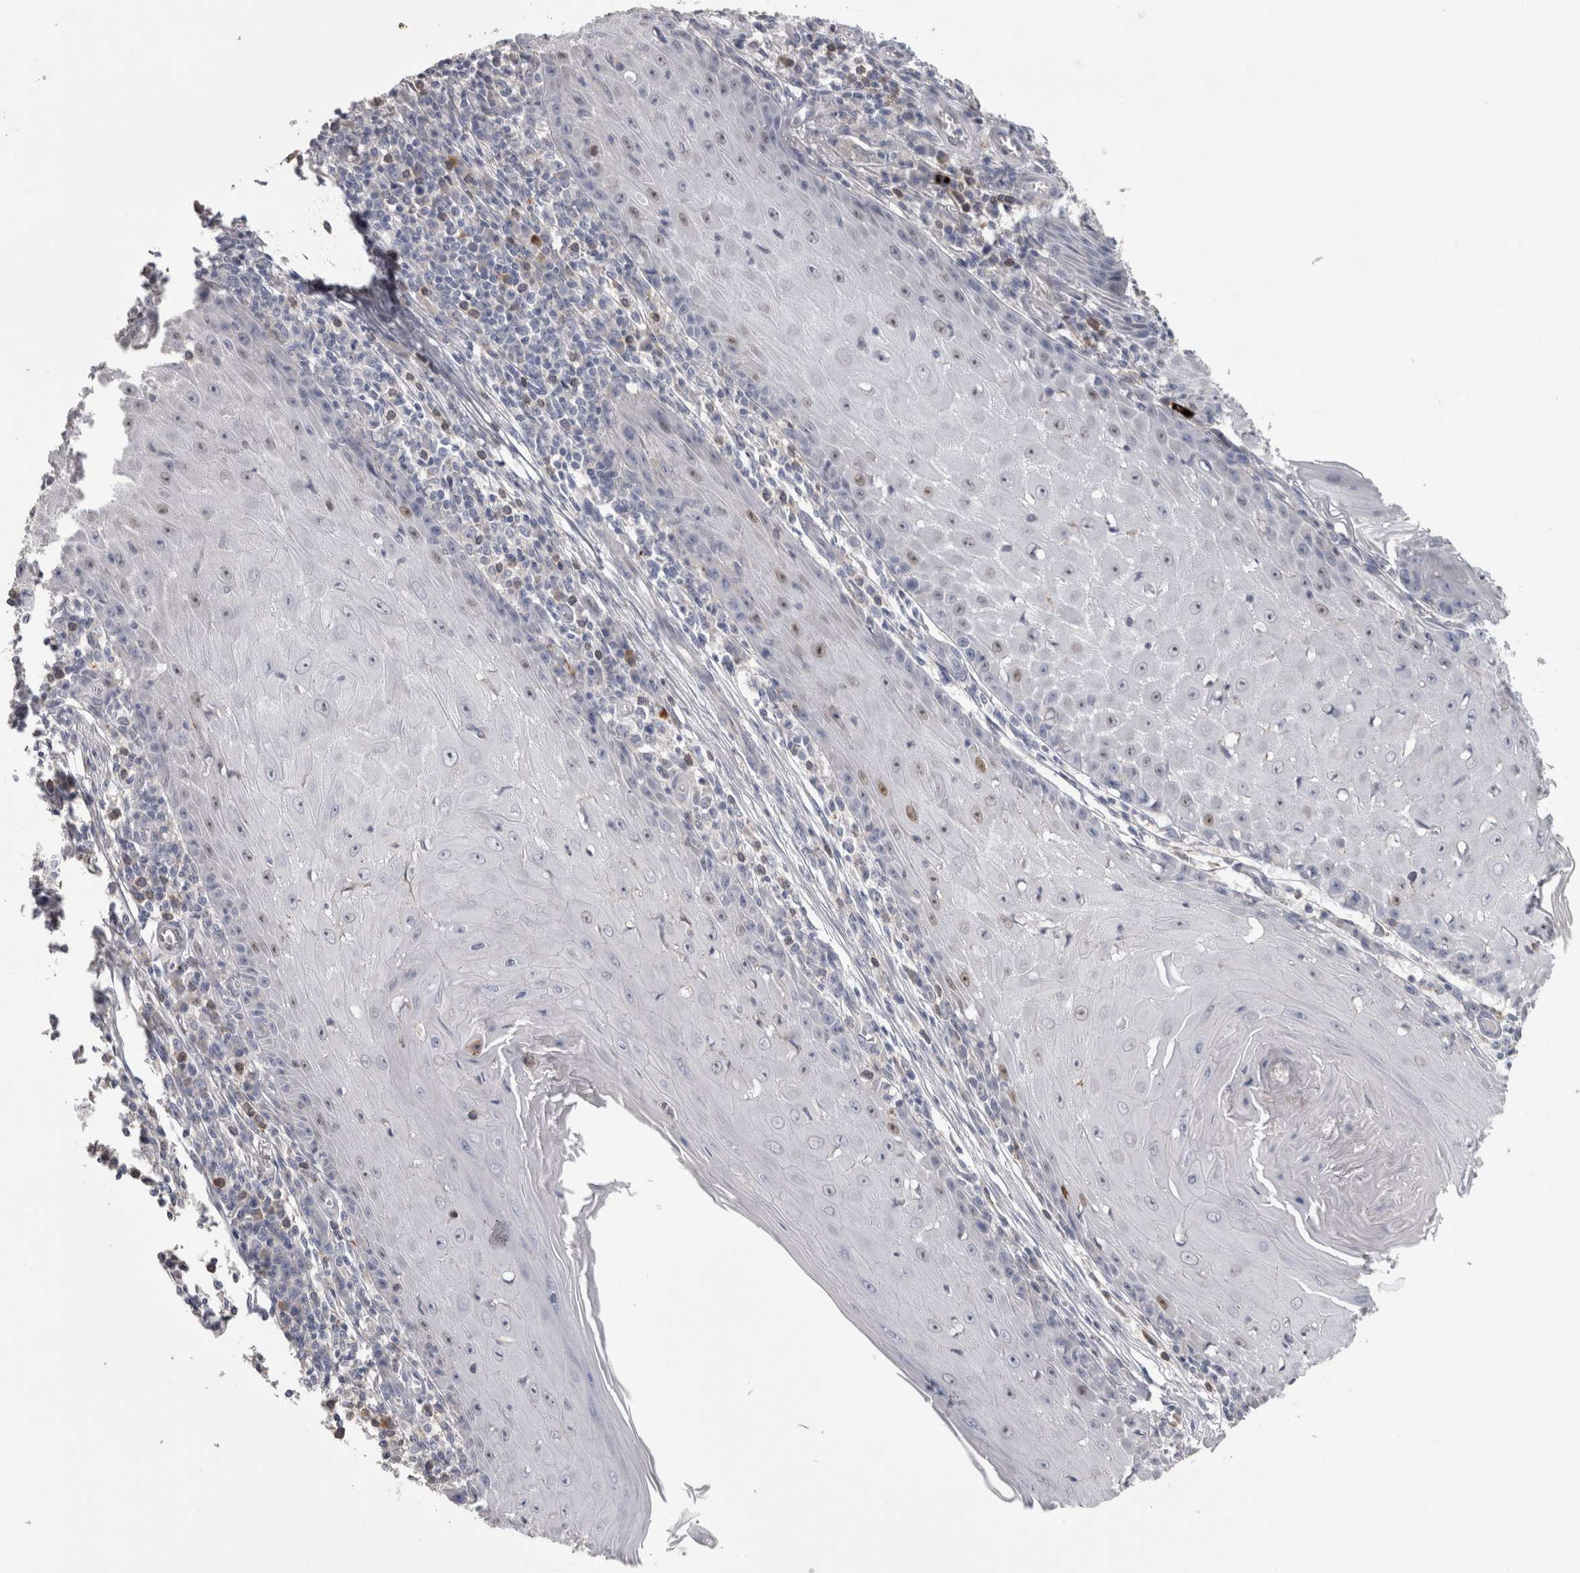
{"staining": {"intensity": "weak", "quantity": "<25%", "location": "nuclear"}, "tissue": "skin cancer", "cell_type": "Tumor cells", "image_type": "cancer", "snomed": [{"axis": "morphology", "description": "Squamous cell carcinoma, NOS"}, {"axis": "topography", "description": "Skin"}], "caption": "Tumor cells show no significant protein positivity in squamous cell carcinoma (skin).", "gene": "IL33", "patient": {"sex": "female", "age": 73}}